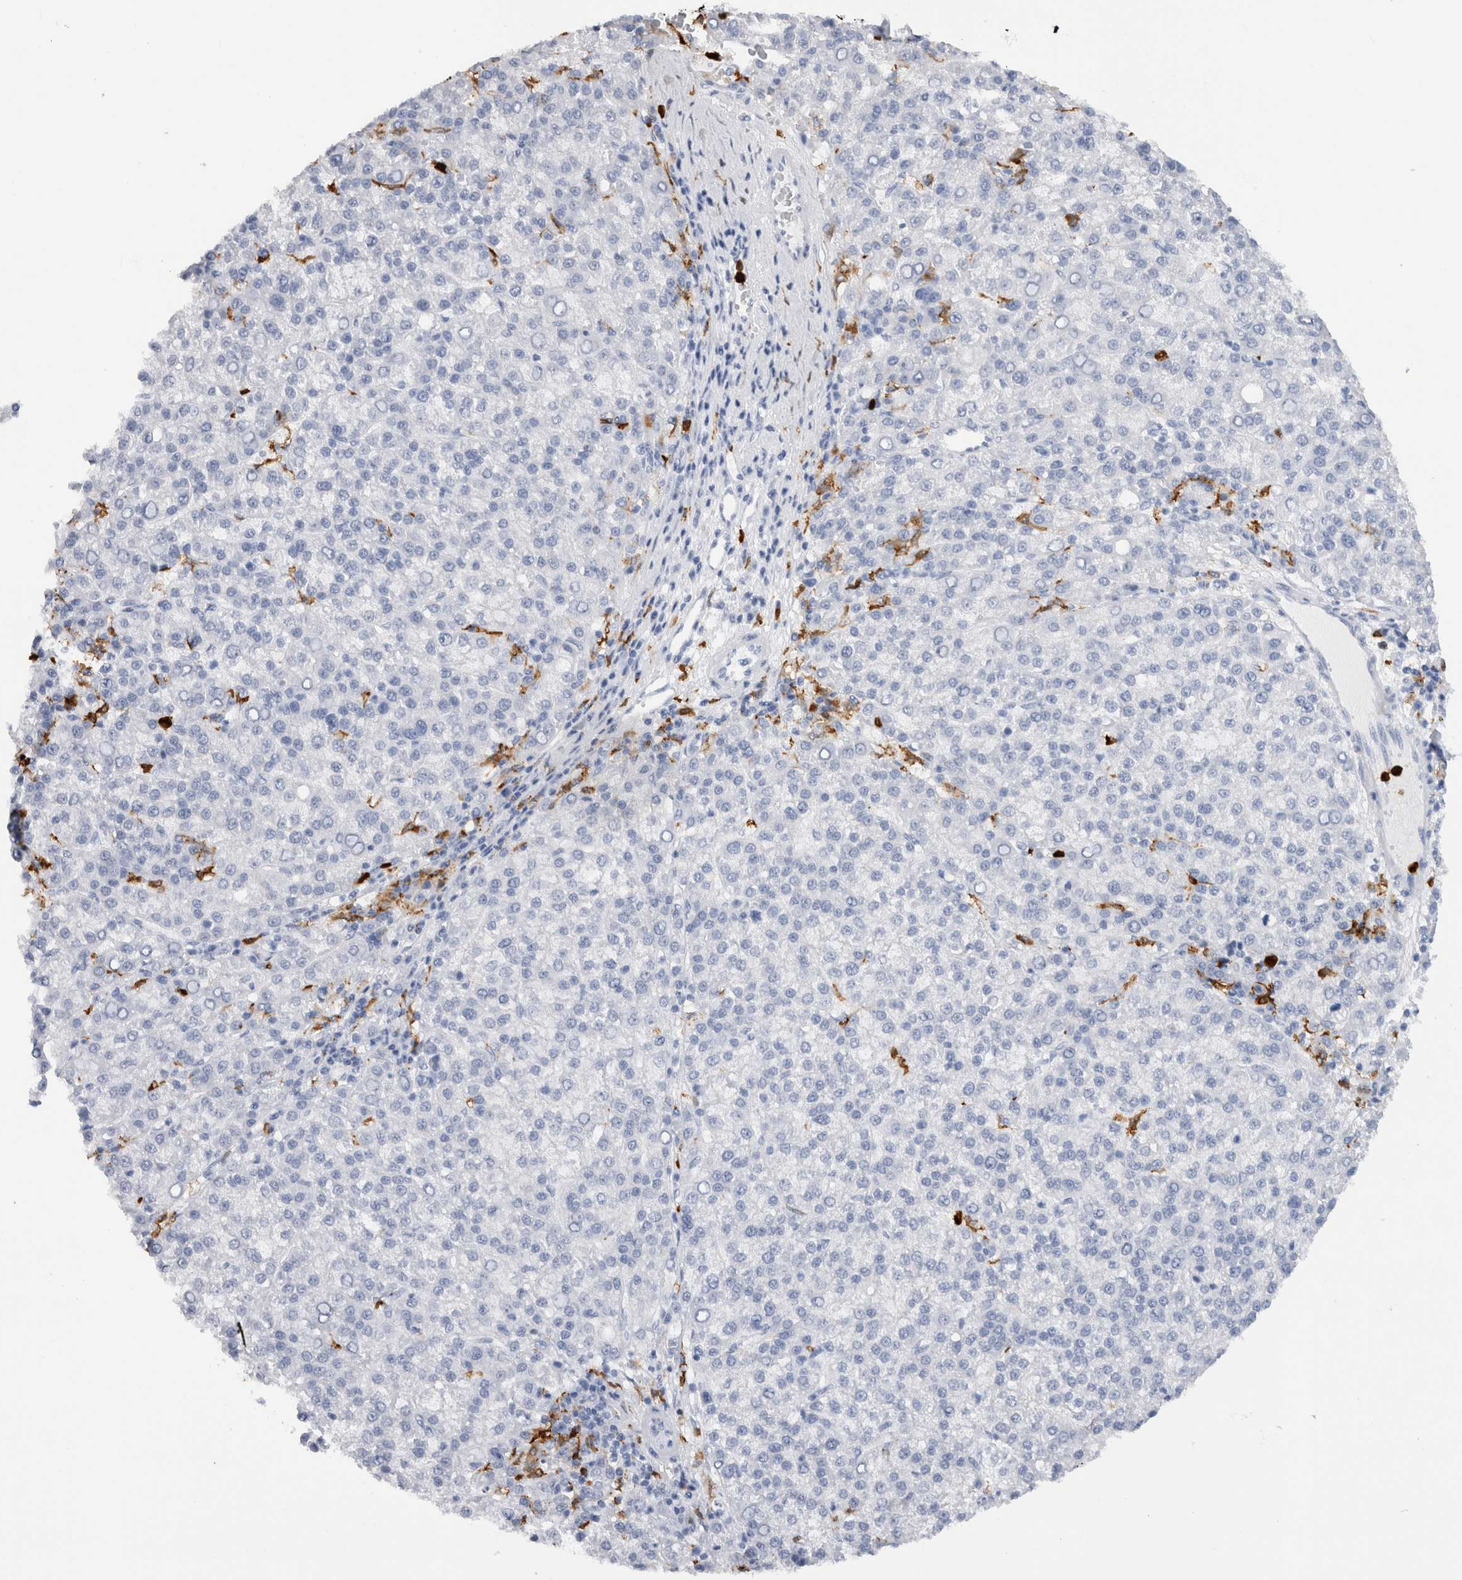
{"staining": {"intensity": "negative", "quantity": "none", "location": "none"}, "tissue": "liver cancer", "cell_type": "Tumor cells", "image_type": "cancer", "snomed": [{"axis": "morphology", "description": "Carcinoma, Hepatocellular, NOS"}, {"axis": "topography", "description": "Liver"}], "caption": "IHC micrograph of human hepatocellular carcinoma (liver) stained for a protein (brown), which shows no positivity in tumor cells.", "gene": "S100A8", "patient": {"sex": "female", "age": 58}}